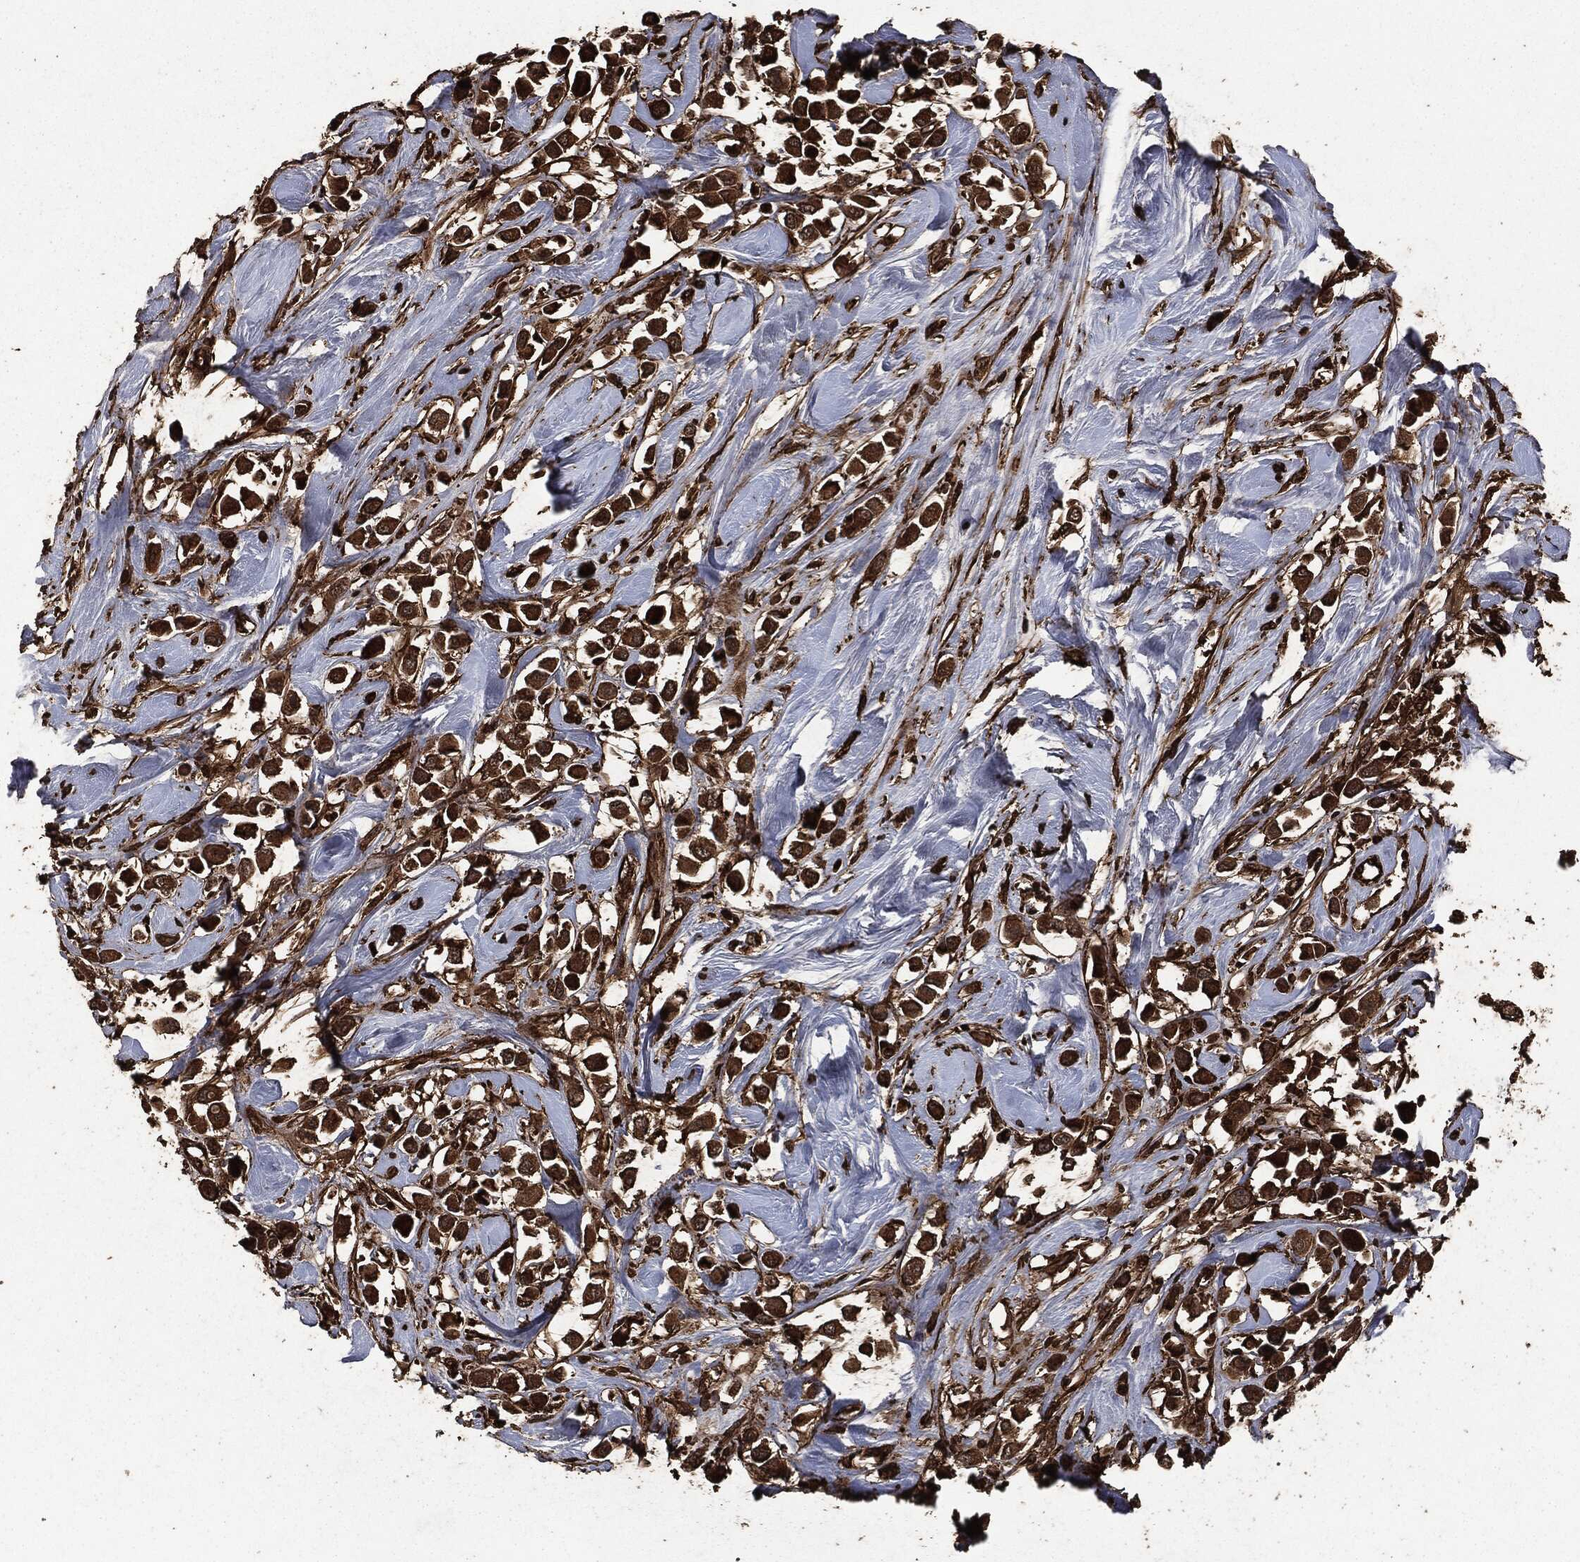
{"staining": {"intensity": "strong", "quantity": ">75%", "location": "cytoplasmic/membranous"}, "tissue": "breast cancer", "cell_type": "Tumor cells", "image_type": "cancer", "snomed": [{"axis": "morphology", "description": "Duct carcinoma"}, {"axis": "topography", "description": "Breast"}], "caption": "This is an image of immunohistochemistry (IHC) staining of breast infiltrating ductal carcinoma, which shows strong expression in the cytoplasmic/membranous of tumor cells.", "gene": "HRAS", "patient": {"sex": "female", "age": 61}}